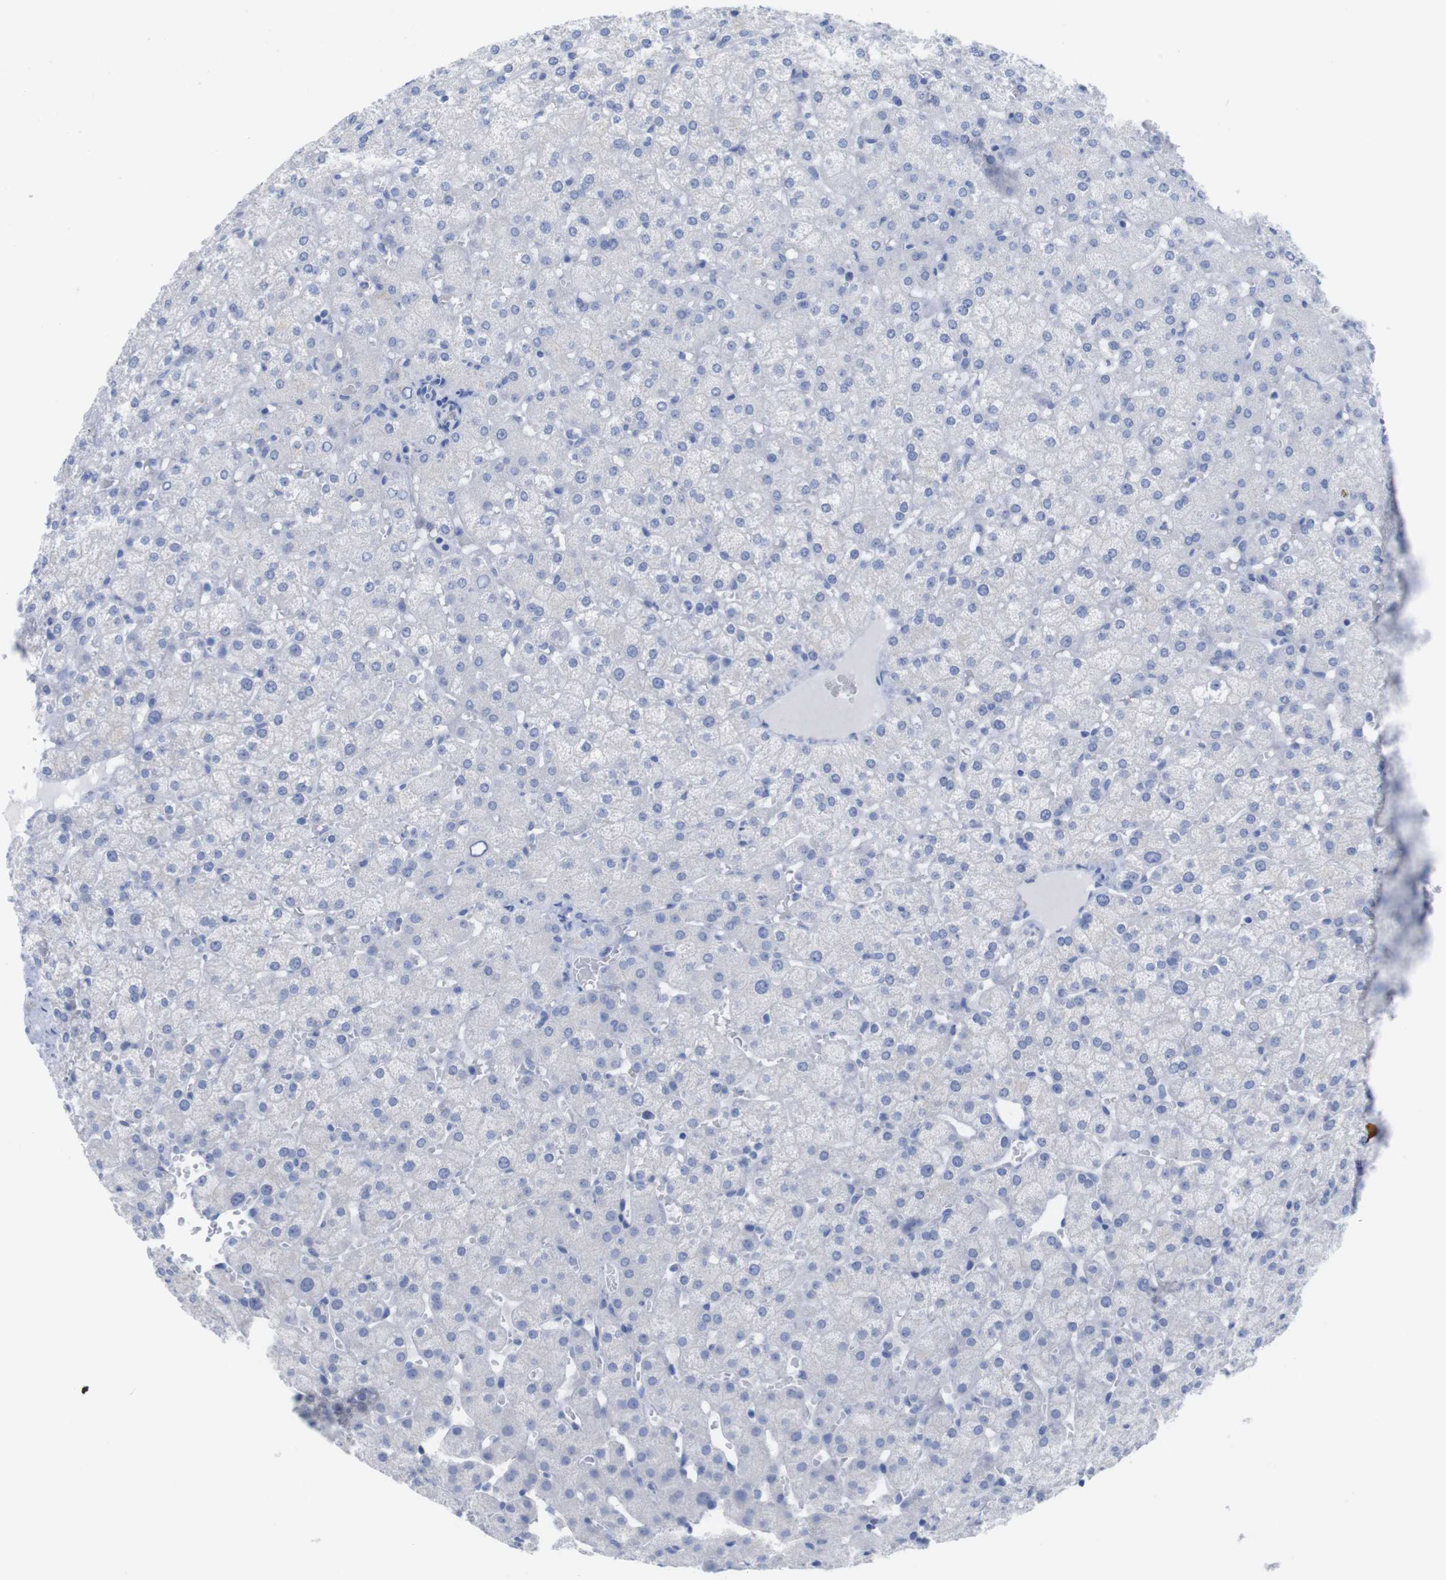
{"staining": {"intensity": "negative", "quantity": "none", "location": "none"}, "tissue": "liver", "cell_type": "Cholangiocytes", "image_type": "normal", "snomed": [{"axis": "morphology", "description": "Normal tissue, NOS"}, {"axis": "topography", "description": "Liver"}], "caption": "A micrograph of liver stained for a protein reveals no brown staining in cholangiocytes. (DAB (3,3'-diaminobenzidine) immunohistochemistry (IHC) with hematoxylin counter stain).", "gene": "PNMA1", "patient": {"sex": "female", "age": 32}}